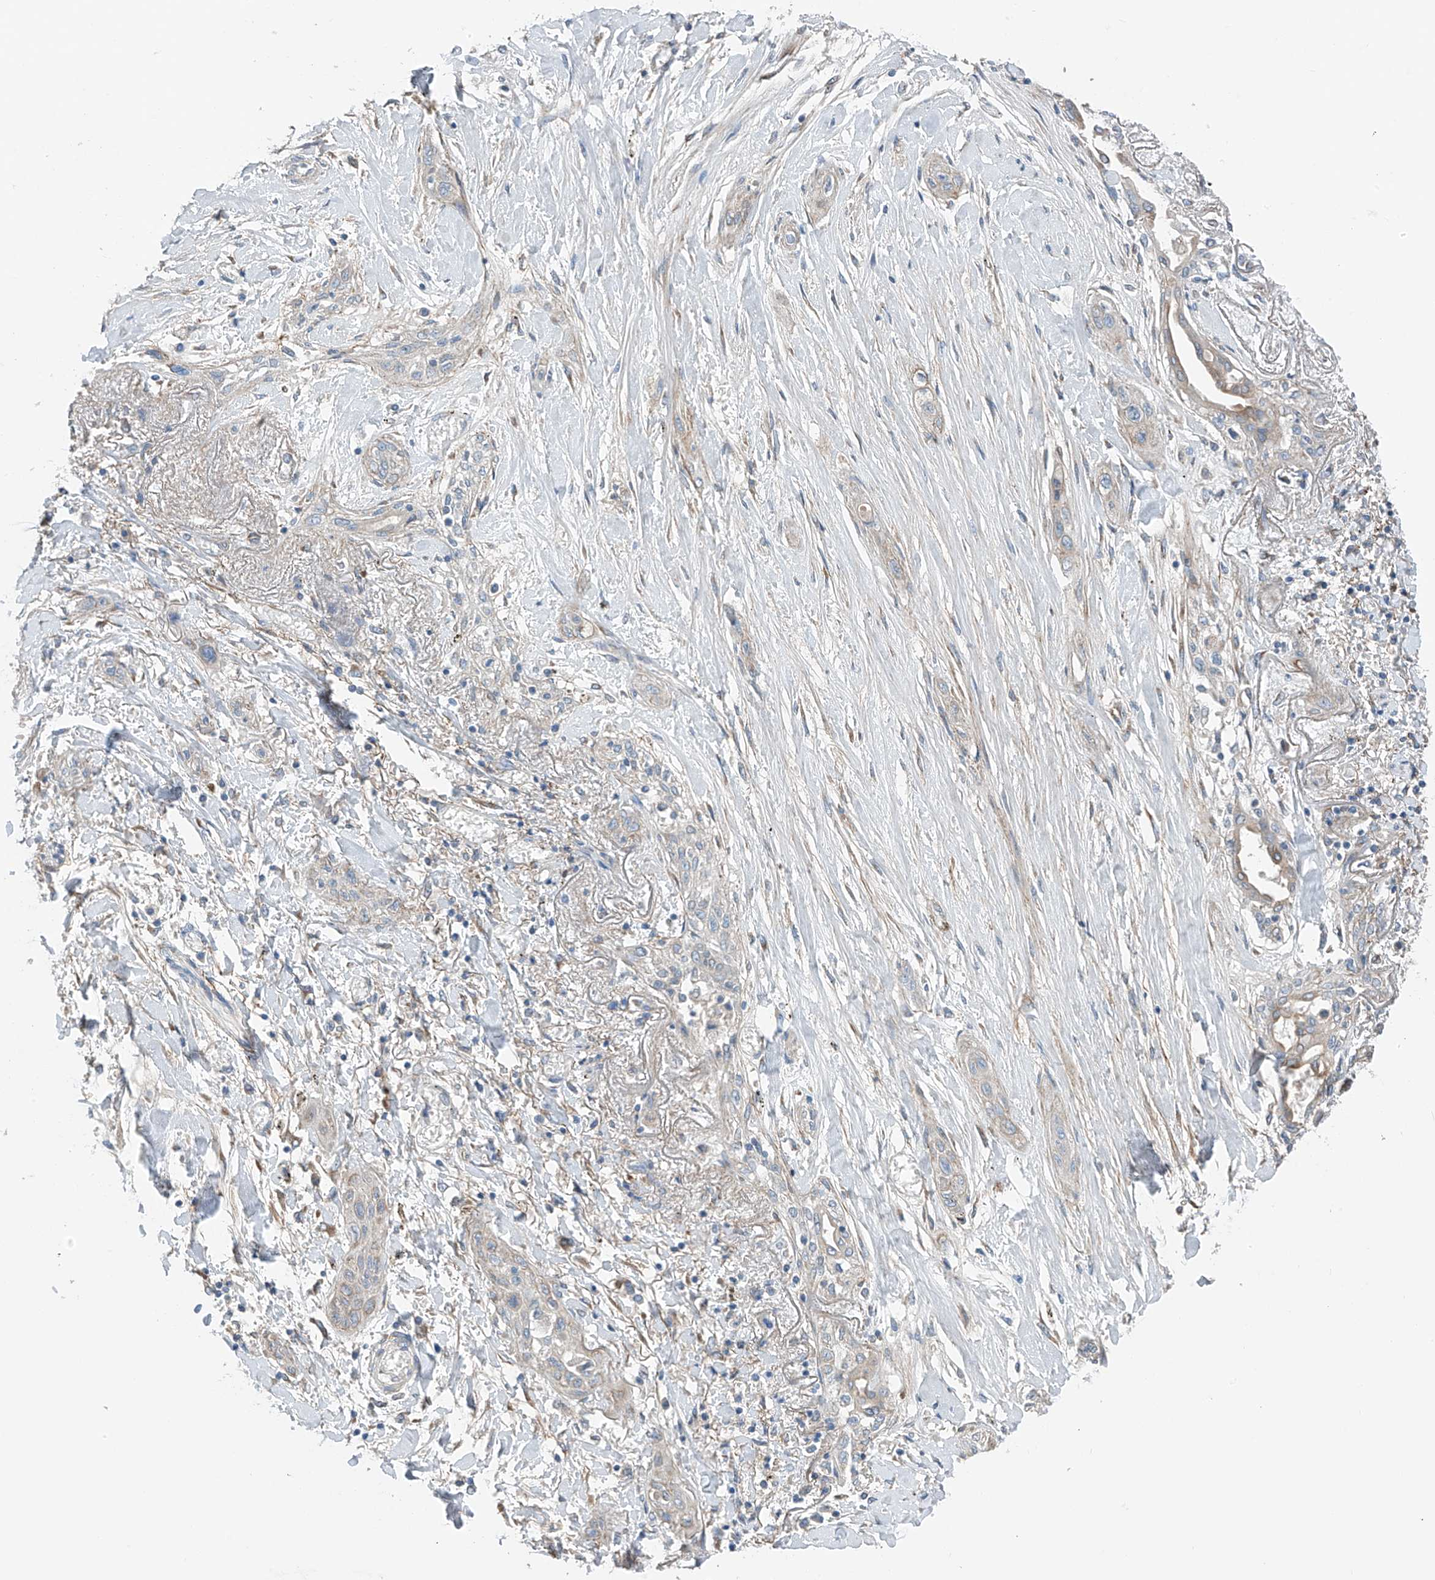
{"staining": {"intensity": "negative", "quantity": "none", "location": "none"}, "tissue": "lung cancer", "cell_type": "Tumor cells", "image_type": "cancer", "snomed": [{"axis": "morphology", "description": "Squamous cell carcinoma, NOS"}, {"axis": "topography", "description": "Lung"}], "caption": "Lung squamous cell carcinoma was stained to show a protein in brown. There is no significant expression in tumor cells.", "gene": "GALNTL6", "patient": {"sex": "female", "age": 47}}